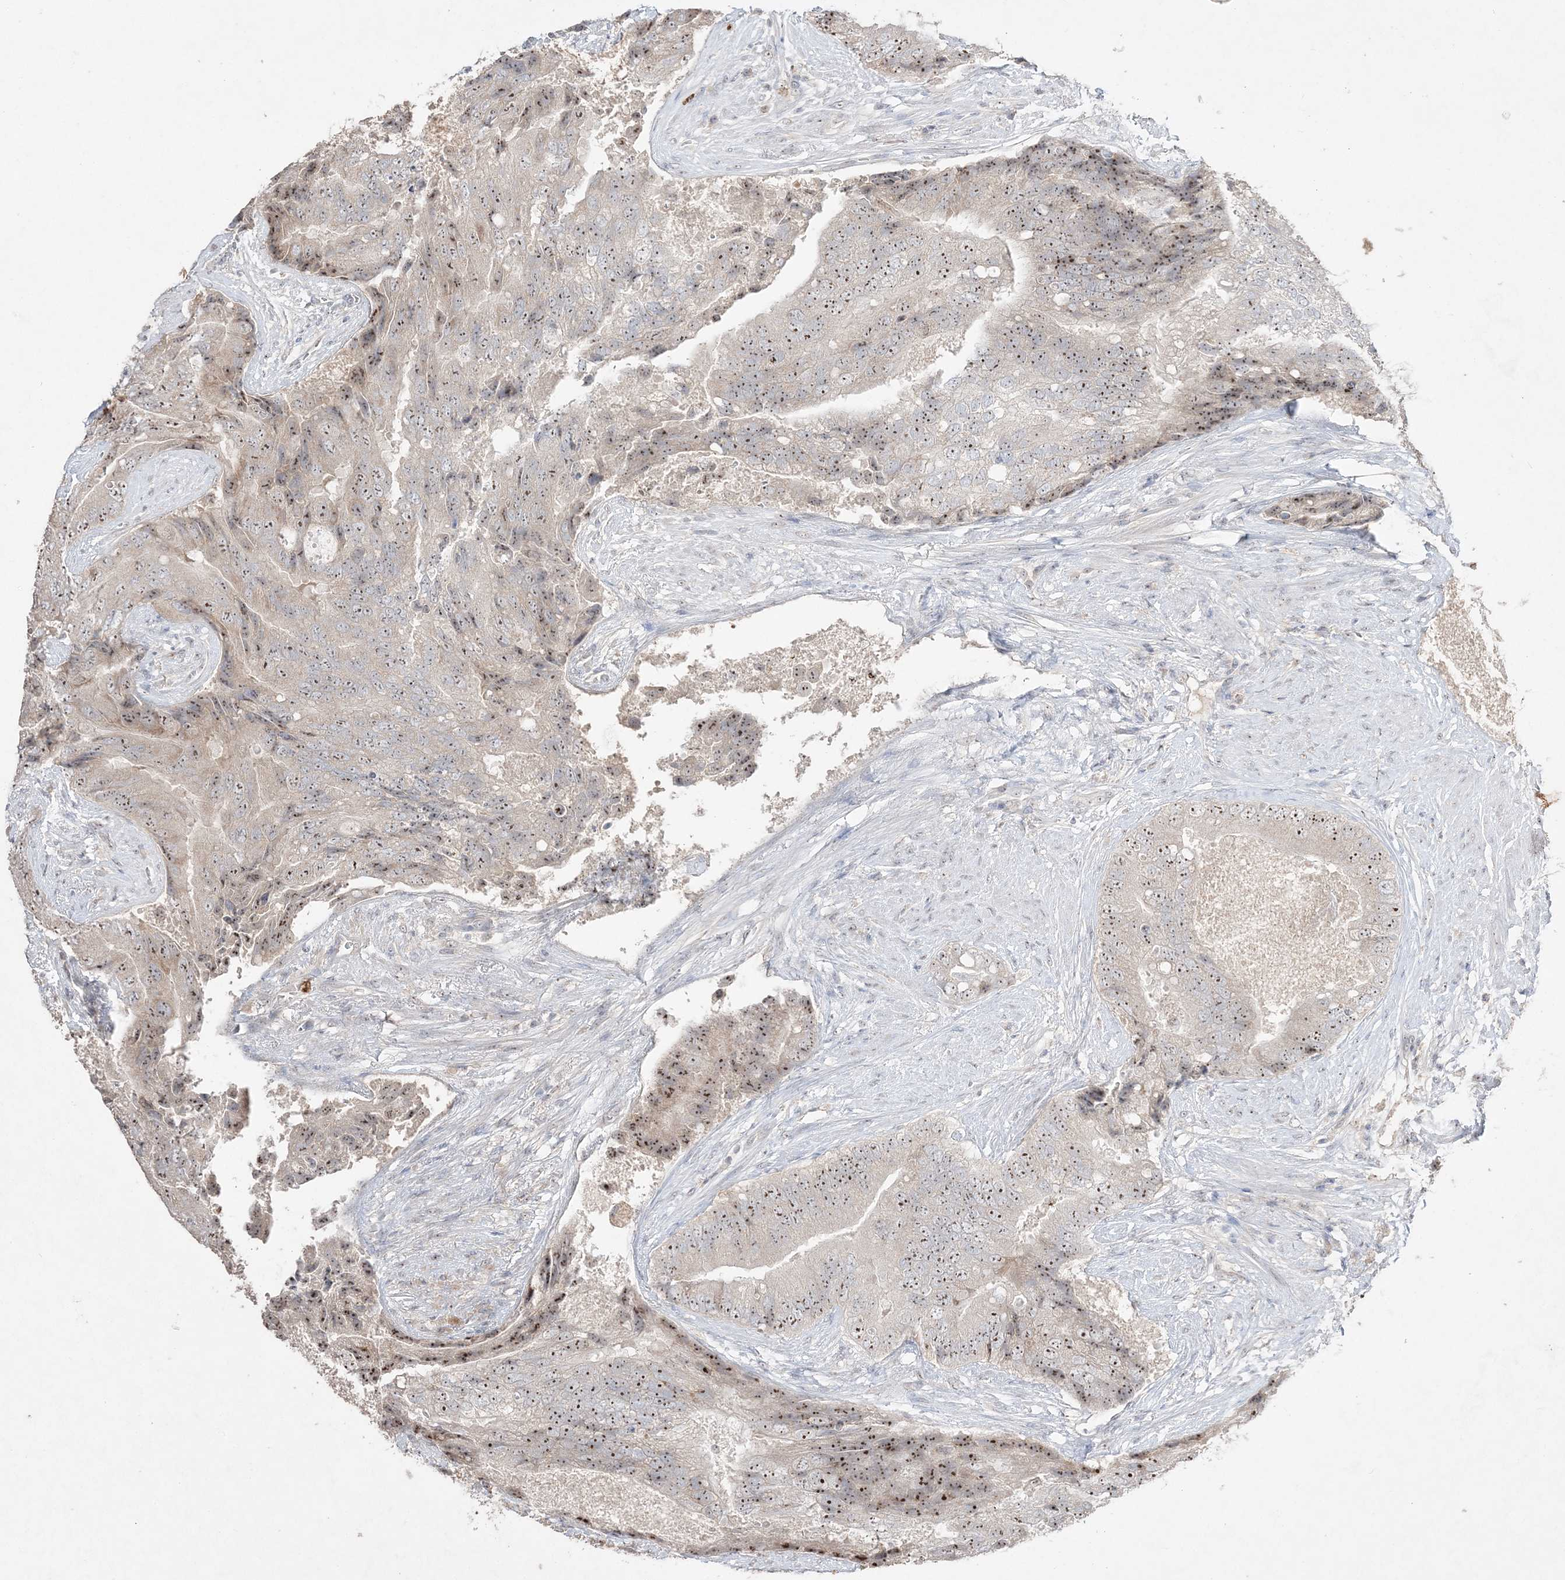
{"staining": {"intensity": "strong", "quantity": "25%-75%", "location": "nuclear"}, "tissue": "prostate cancer", "cell_type": "Tumor cells", "image_type": "cancer", "snomed": [{"axis": "morphology", "description": "Adenocarcinoma, High grade"}, {"axis": "topography", "description": "Prostate"}], "caption": "Protein expression analysis of prostate cancer reveals strong nuclear positivity in about 25%-75% of tumor cells.", "gene": "NOP16", "patient": {"sex": "male", "age": 70}}